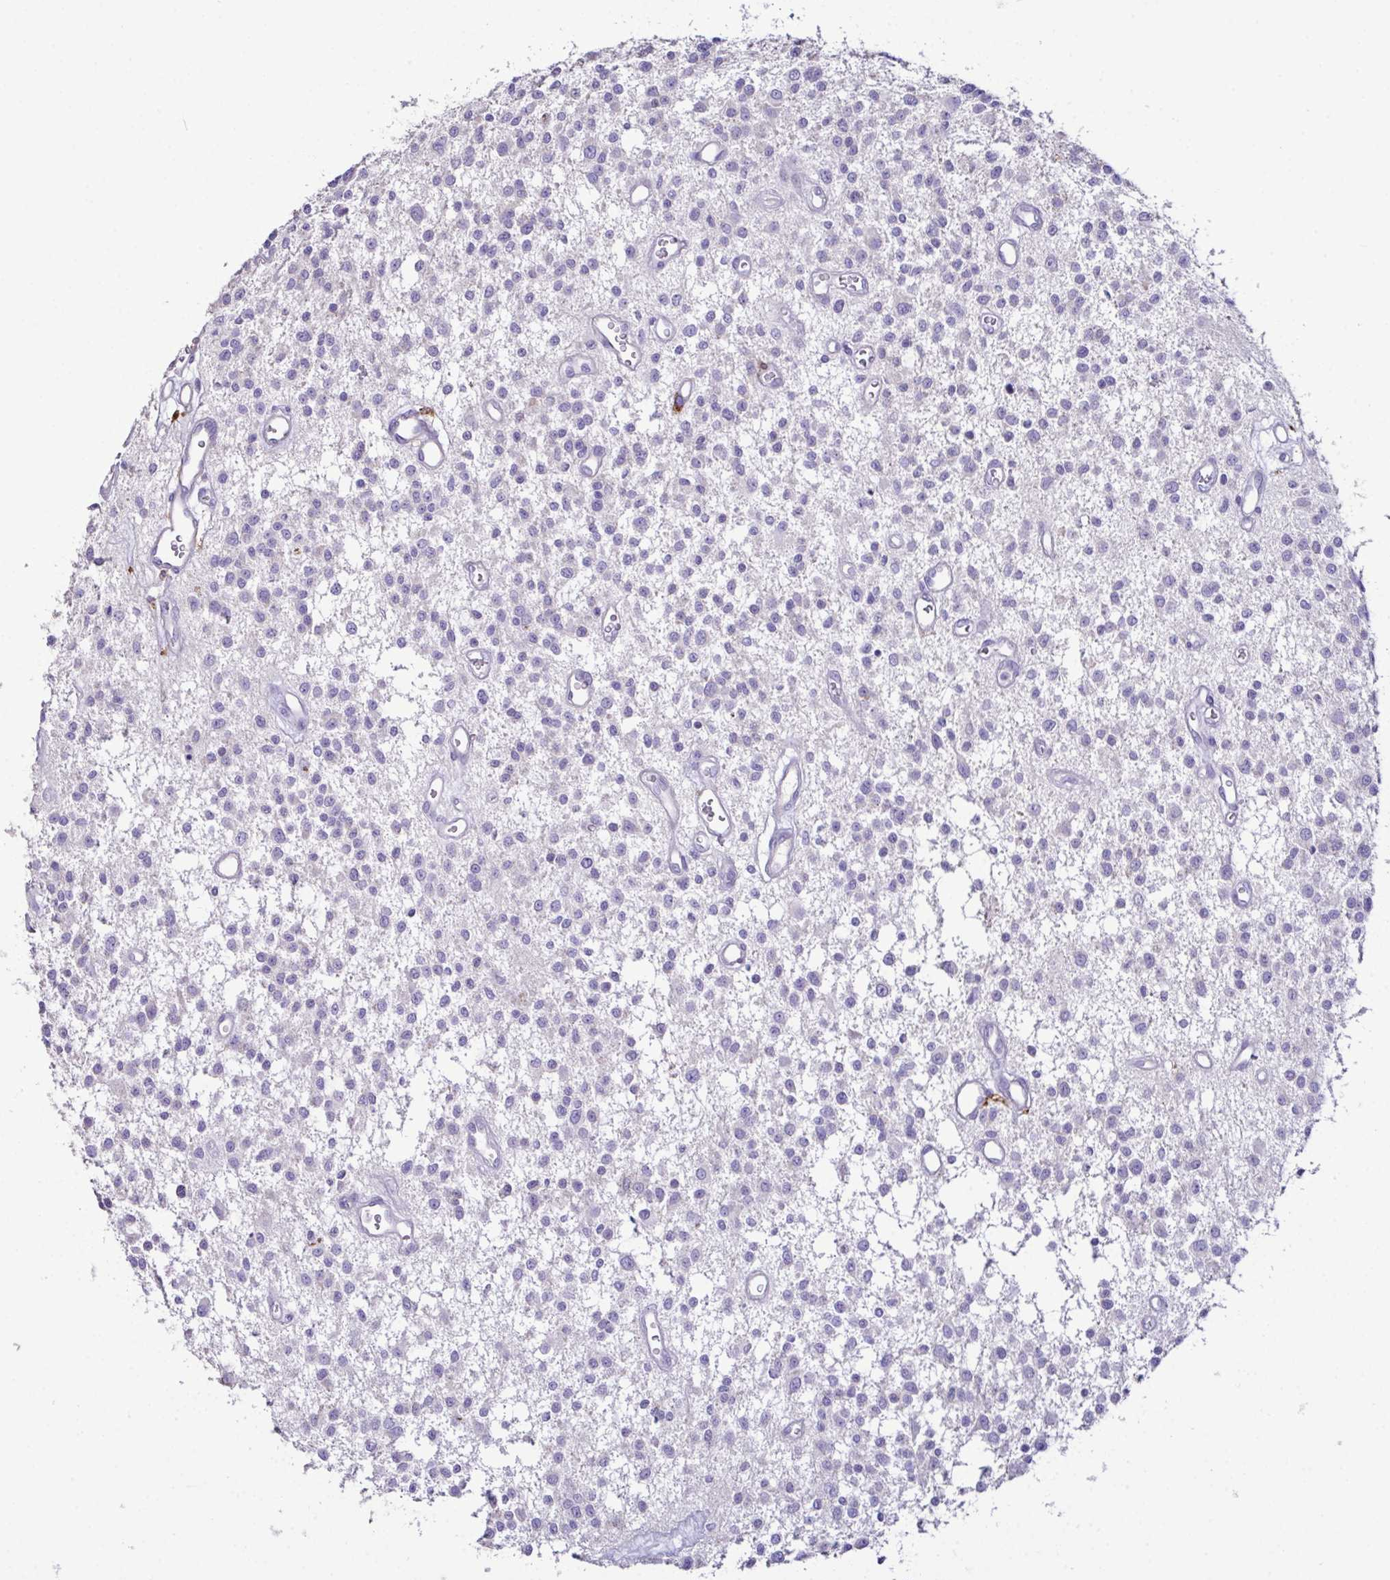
{"staining": {"intensity": "negative", "quantity": "none", "location": "none"}, "tissue": "glioma", "cell_type": "Tumor cells", "image_type": "cancer", "snomed": [{"axis": "morphology", "description": "Glioma, malignant, Low grade"}, {"axis": "topography", "description": "Brain"}], "caption": "Immunohistochemical staining of glioma displays no significant positivity in tumor cells.", "gene": "MARCO", "patient": {"sex": "male", "age": 43}}